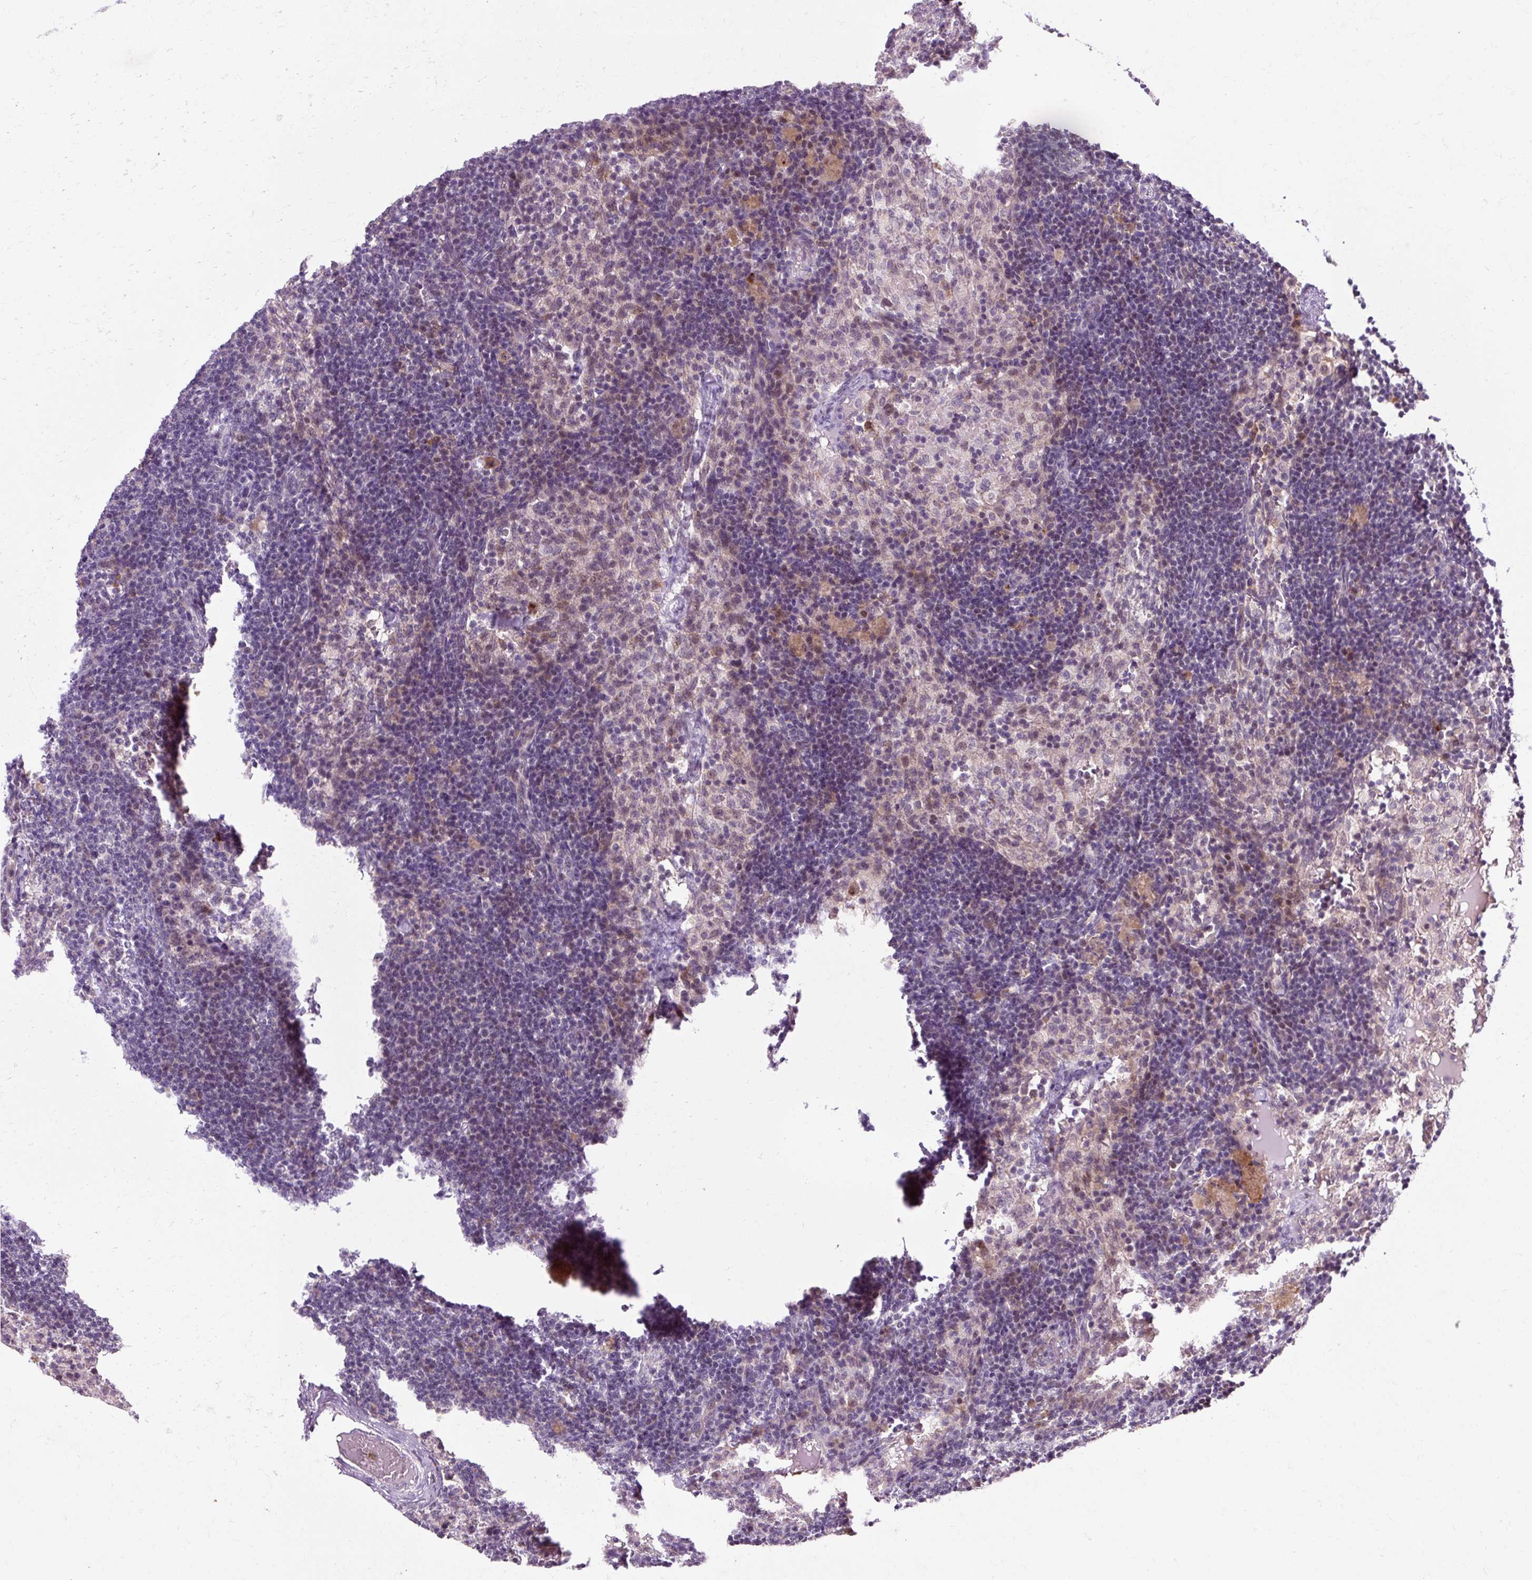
{"staining": {"intensity": "moderate", "quantity": ">75%", "location": "cytoplasmic/membranous"}, "tissue": "lymph node", "cell_type": "Germinal center cells", "image_type": "normal", "snomed": [{"axis": "morphology", "description": "Normal tissue, NOS"}, {"axis": "topography", "description": "Lymph node"}], "caption": "Immunohistochemistry (DAB (3,3'-diaminobenzidine)) staining of benign lymph node displays moderate cytoplasmic/membranous protein positivity in about >75% of germinal center cells.", "gene": "GEMIN2", "patient": {"sex": "male", "age": 49}}